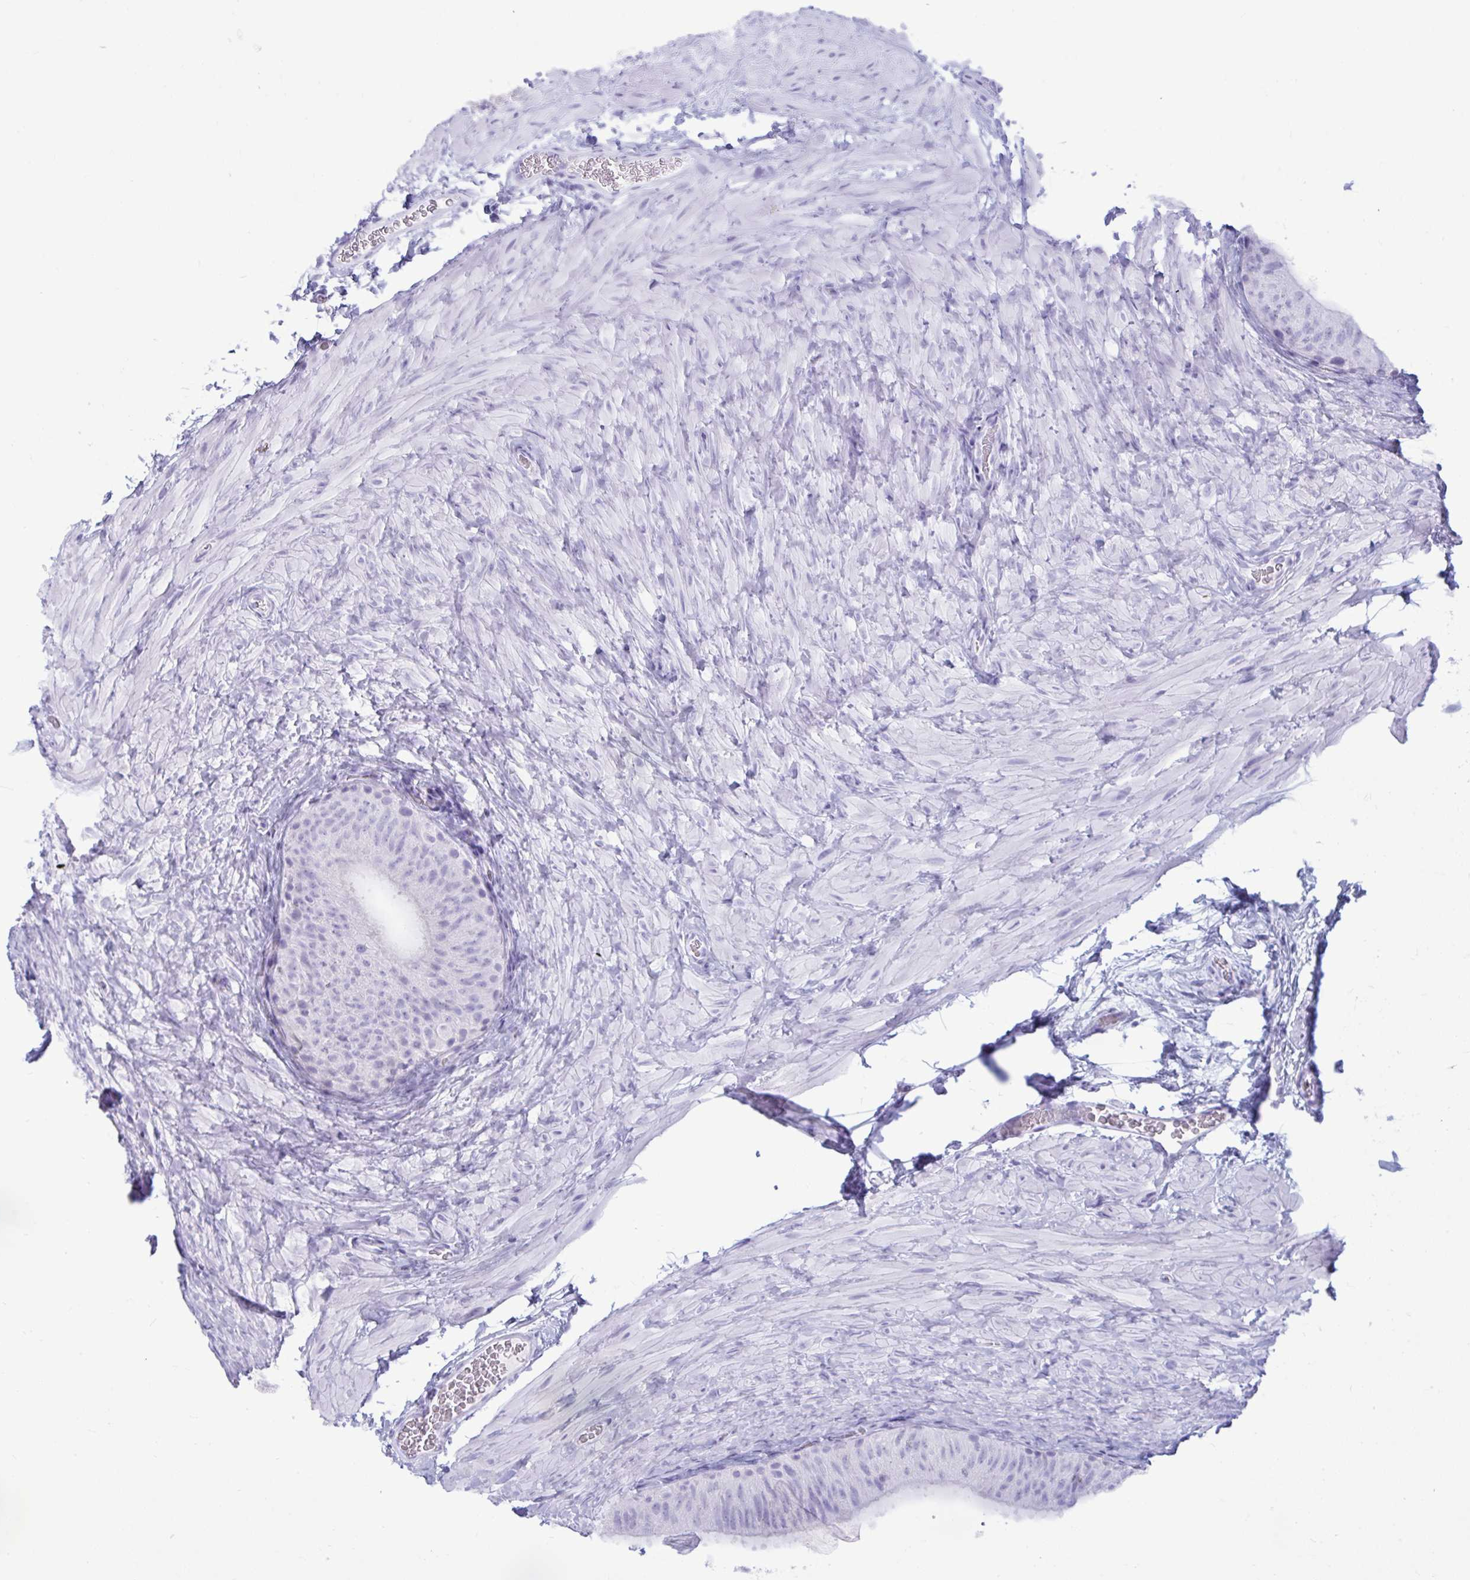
{"staining": {"intensity": "negative", "quantity": "none", "location": "none"}, "tissue": "epididymis", "cell_type": "Glandular cells", "image_type": "normal", "snomed": [{"axis": "morphology", "description": "Normal tissue, NOS"}, {"axis": "topography", "description": "Epididymis, spermatic cord, NOS"}, {"axis": "topography", "description": "Epididymis"}], "caption": "Human epididymis stained for a protein using immunohistochemistry (IHC) exhibits no staining in glandular cells.", "gene": "ANKRD60", "patient": {"sex": "male", "age": 31}}